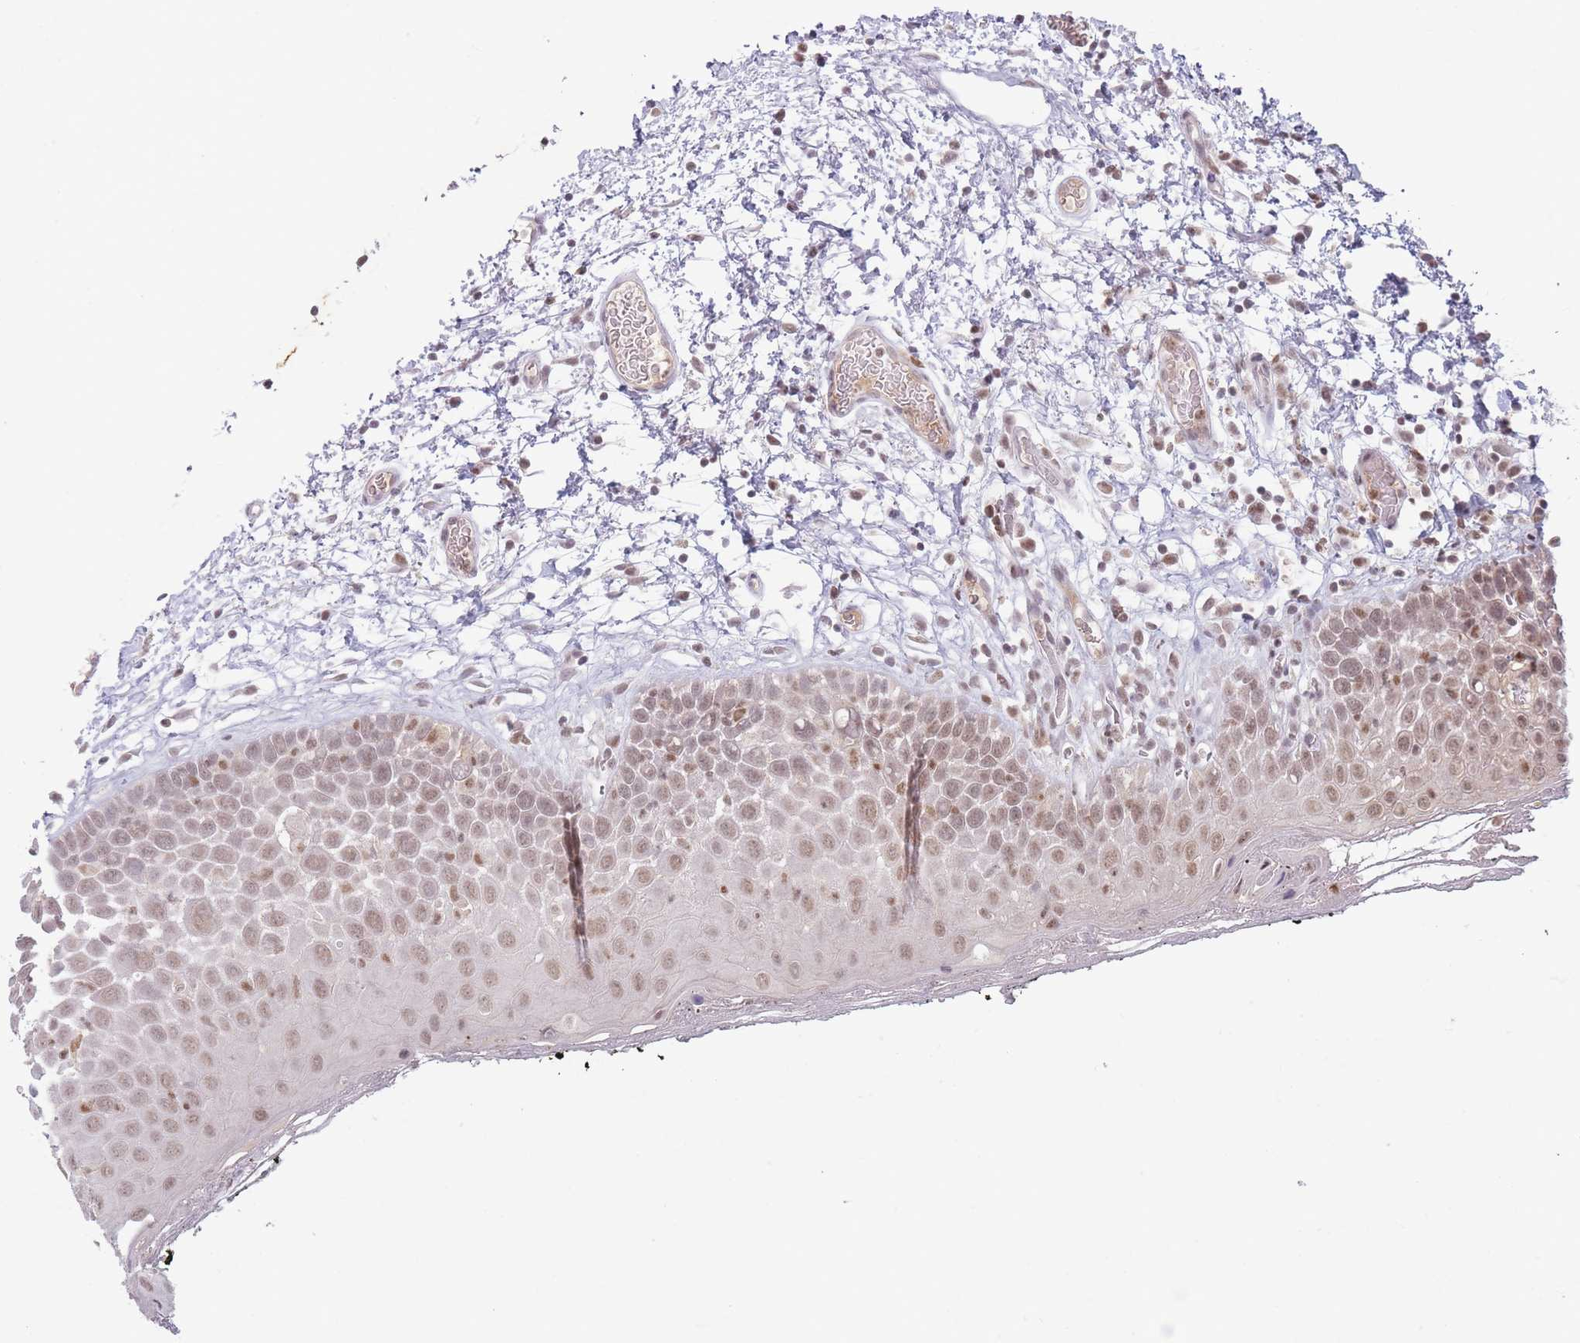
{"staining": {"intensity": "moderate", "quantity": "25%-75%", "location": "nuclear"}, "tissue": "oral mucosa", "cell_type": "Squamous epithelial cells", "image_type": "normal", "snomed": [{"axis": "morphology", "description": "Normal tissue, NOS"}, {"axis": "morphology", "description": "Squamous cell carcinoma, NOS"}, {"axis": "topography", "description": "Oral tissue"}, {"axis": "topography", "description": "Tounge, NOS"}, {"axis": "topography", "description": "Head-Neck"}], "caption": "Squamous epithelial cells show moderate nuclear positivity in about 25%-75% of cells in unremarkable oral mucosa.", "gene": "ARID3B", "patient": {"sex": "male", "age": 76}}